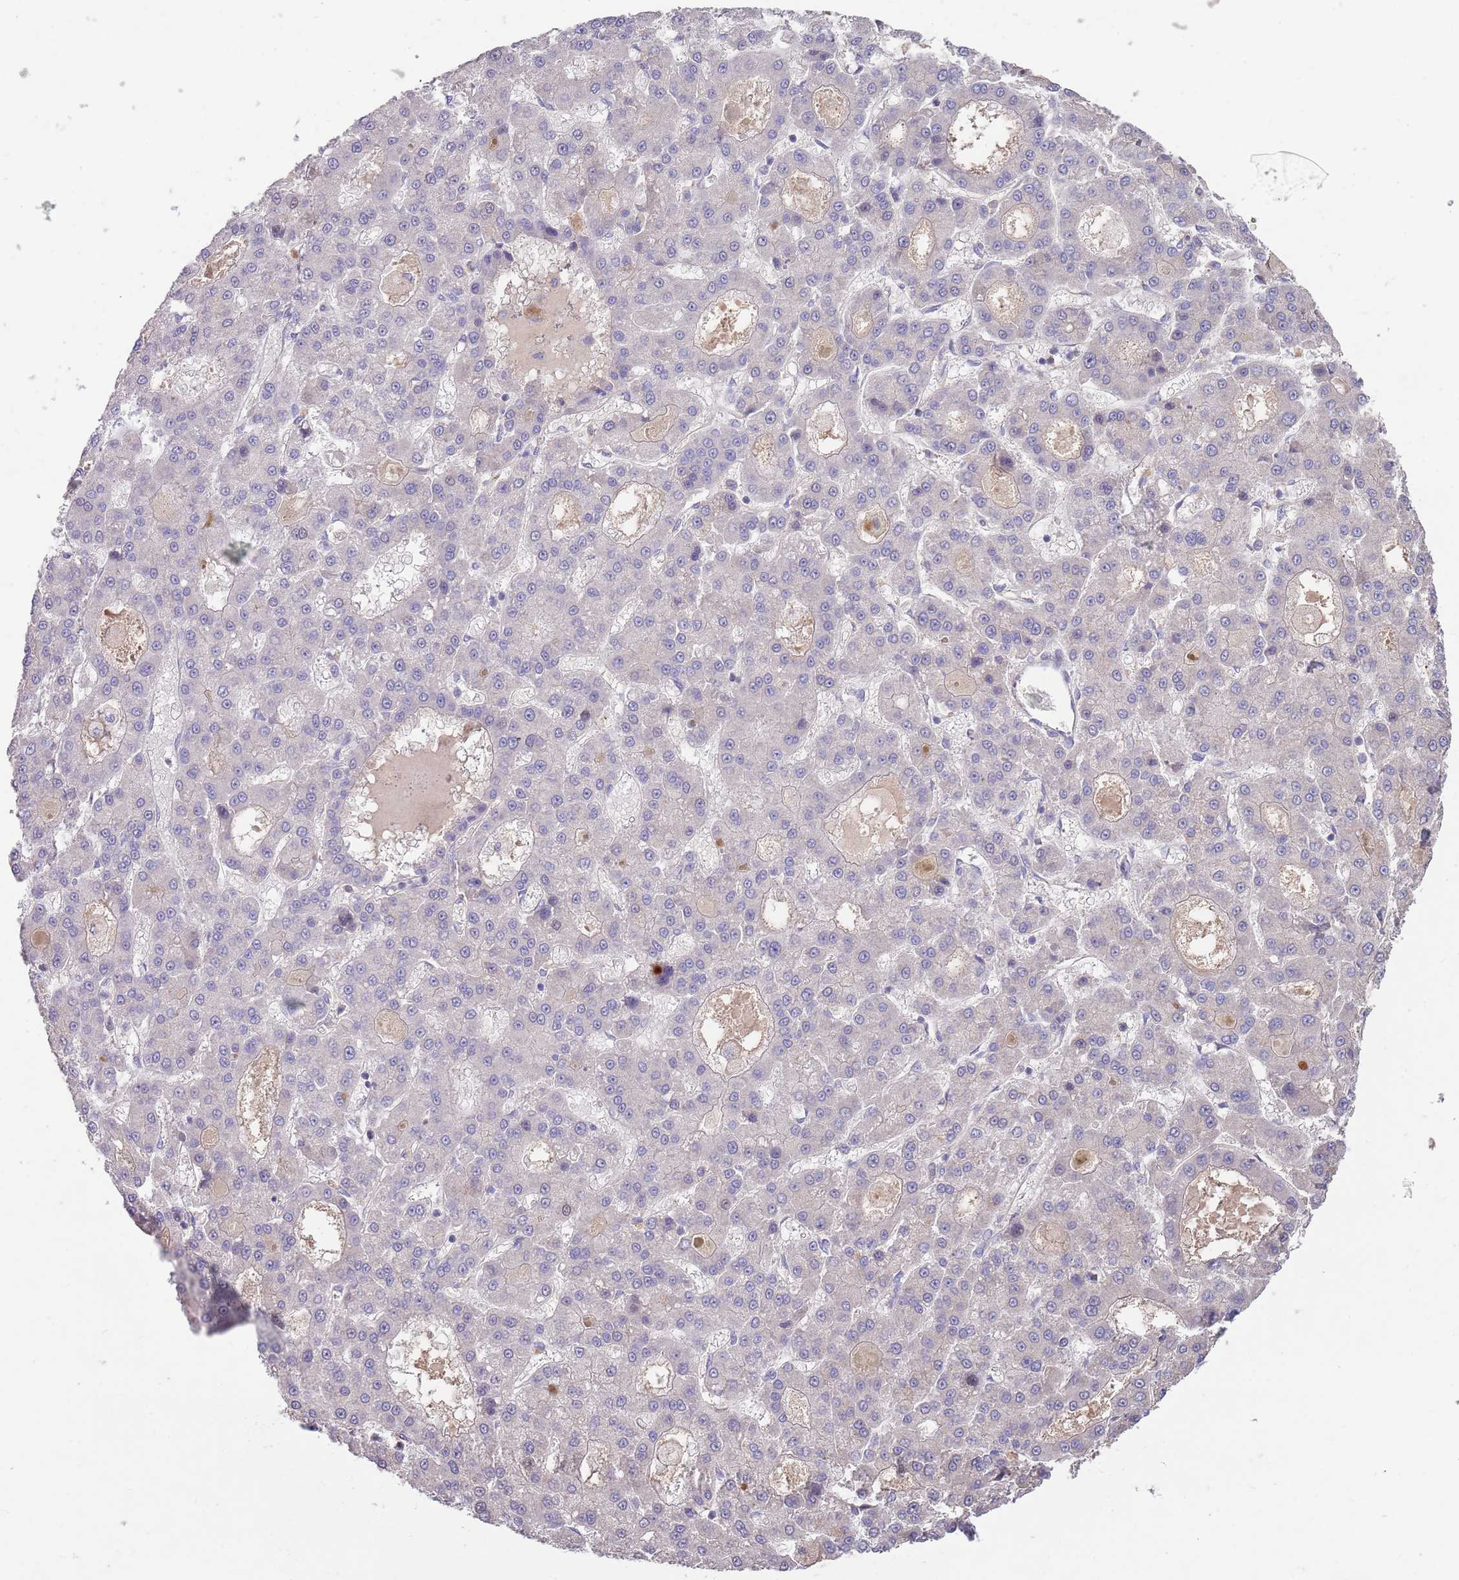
{"staining": {"intensity": "negative", "quantity": "none", "location": "none"}, "tissue": "liver cancer", "cell_type": "Tumor cells", "image_type": "cancer", "snomed": [{"axis": "morphology", "description": "Carcinoma, Hepatocellular, NOS"}, {"axis": "topography", "description": "Liver"}], "caption": "Tumor cells are negative for protein expression in human liver cancer (hepatocellular carcinoma). The staining was performed using DAB (3,3'-diaminobenzidine) to visualize the protein expression in brown, while the nuclei were stained in blue with hematoxylin (Magnification: 20x).", "gene": "MEI1", "patient": {"sex": "male", "age": 70}}